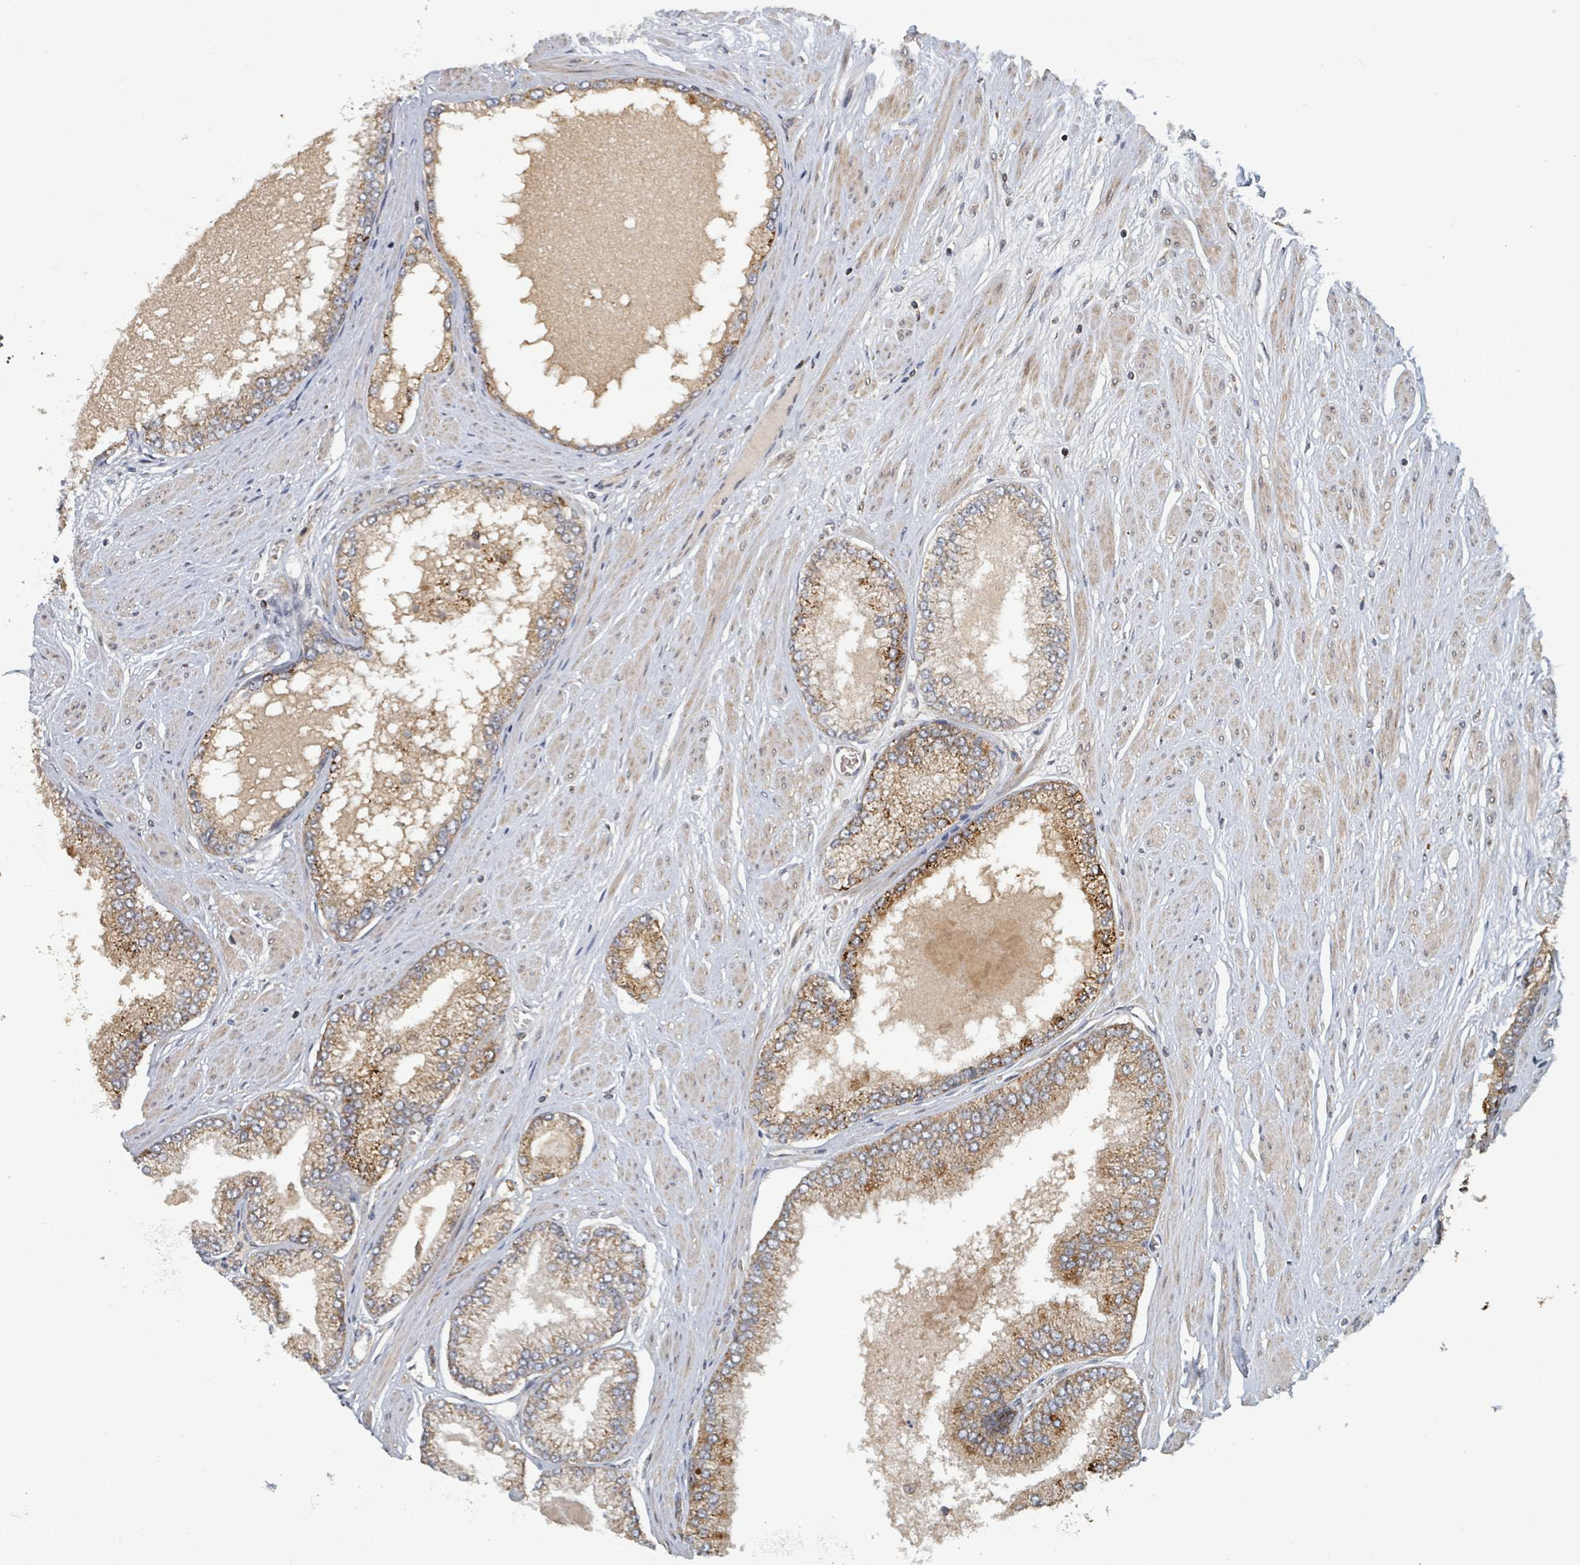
{"staining": {"intensity": "strong", "quantity": "25%-75%", "location": "cytoplasmic/membranous"}, "tissue": "prostate cancer", "cell_type": "Tumor cells", "image_type": "cancer", "snomed": [{"axis": "morphology", "description": "Adenocarcinoma, Low grade"}, {"axis": "topography", "description": "Prostate"}], "caption": "About 25%-75% of tumor cells in human prostate low-grade adenocarcinoma demonstrate strong cytoplasmic/membranous protein expression as visualized by brown immunohistochemical staining.", "gene": "HIVEP1", "patient": {"sex": "male", "age": 55}}